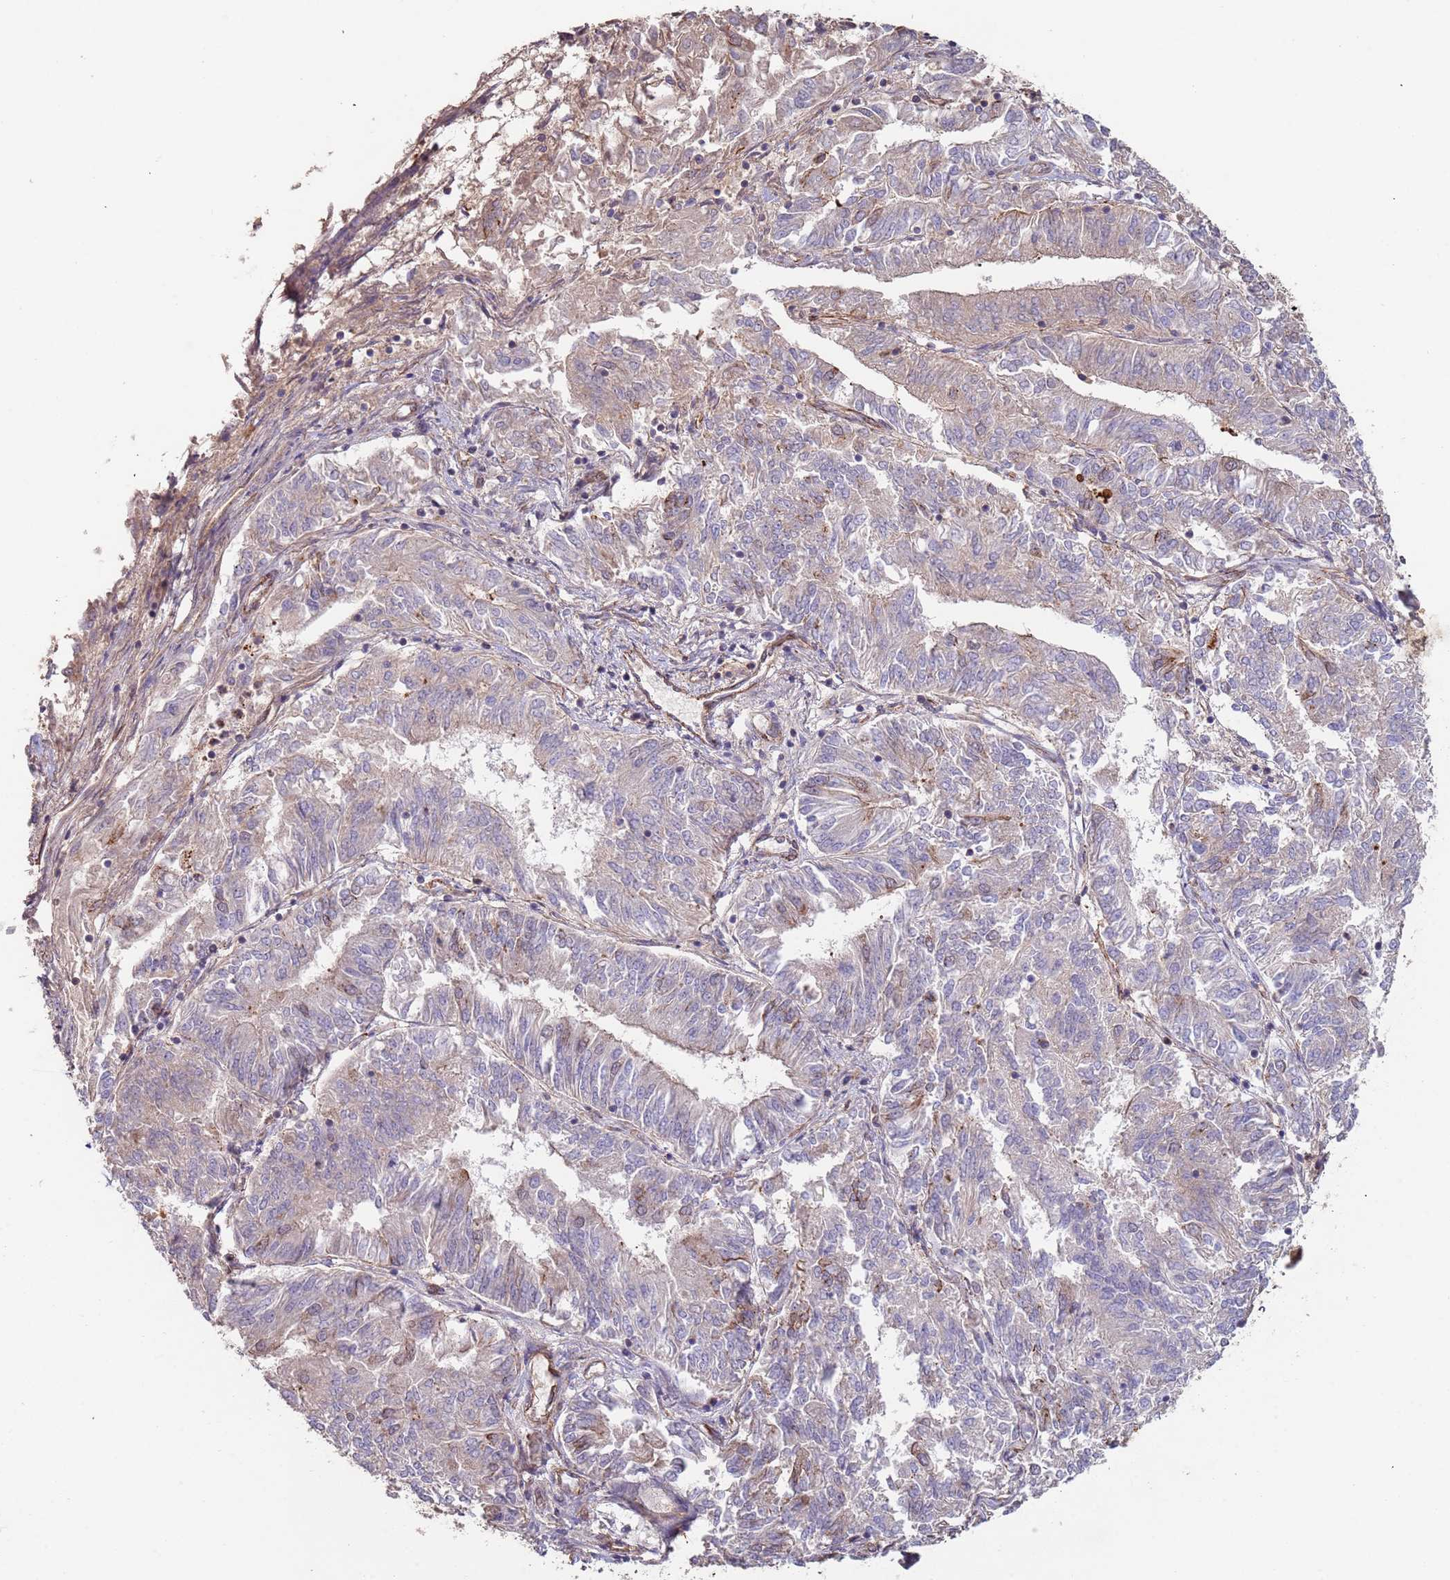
{"staining": {"intensity": "weak", "quantity": "<25%", "location": "cytoplasmic/membranous"}, "tissue": "endometrial cancer", "cell_type": "Tumor cells", "image_type": "cancer", "snomed": [{"axis": "morphology", "description": "Adenocarcinoma, NOS"}, {"axis": "topography", "description": "Endometrium"}], "caption": "High power microscopy image of an immunohistochemistry (IHC) histopathology image of adenocarcinoma (endometrial), revealing no significant positivity in tumor cells.", "gene": "KANSL1L", "patient": {"sex": "female", "age": 58}}